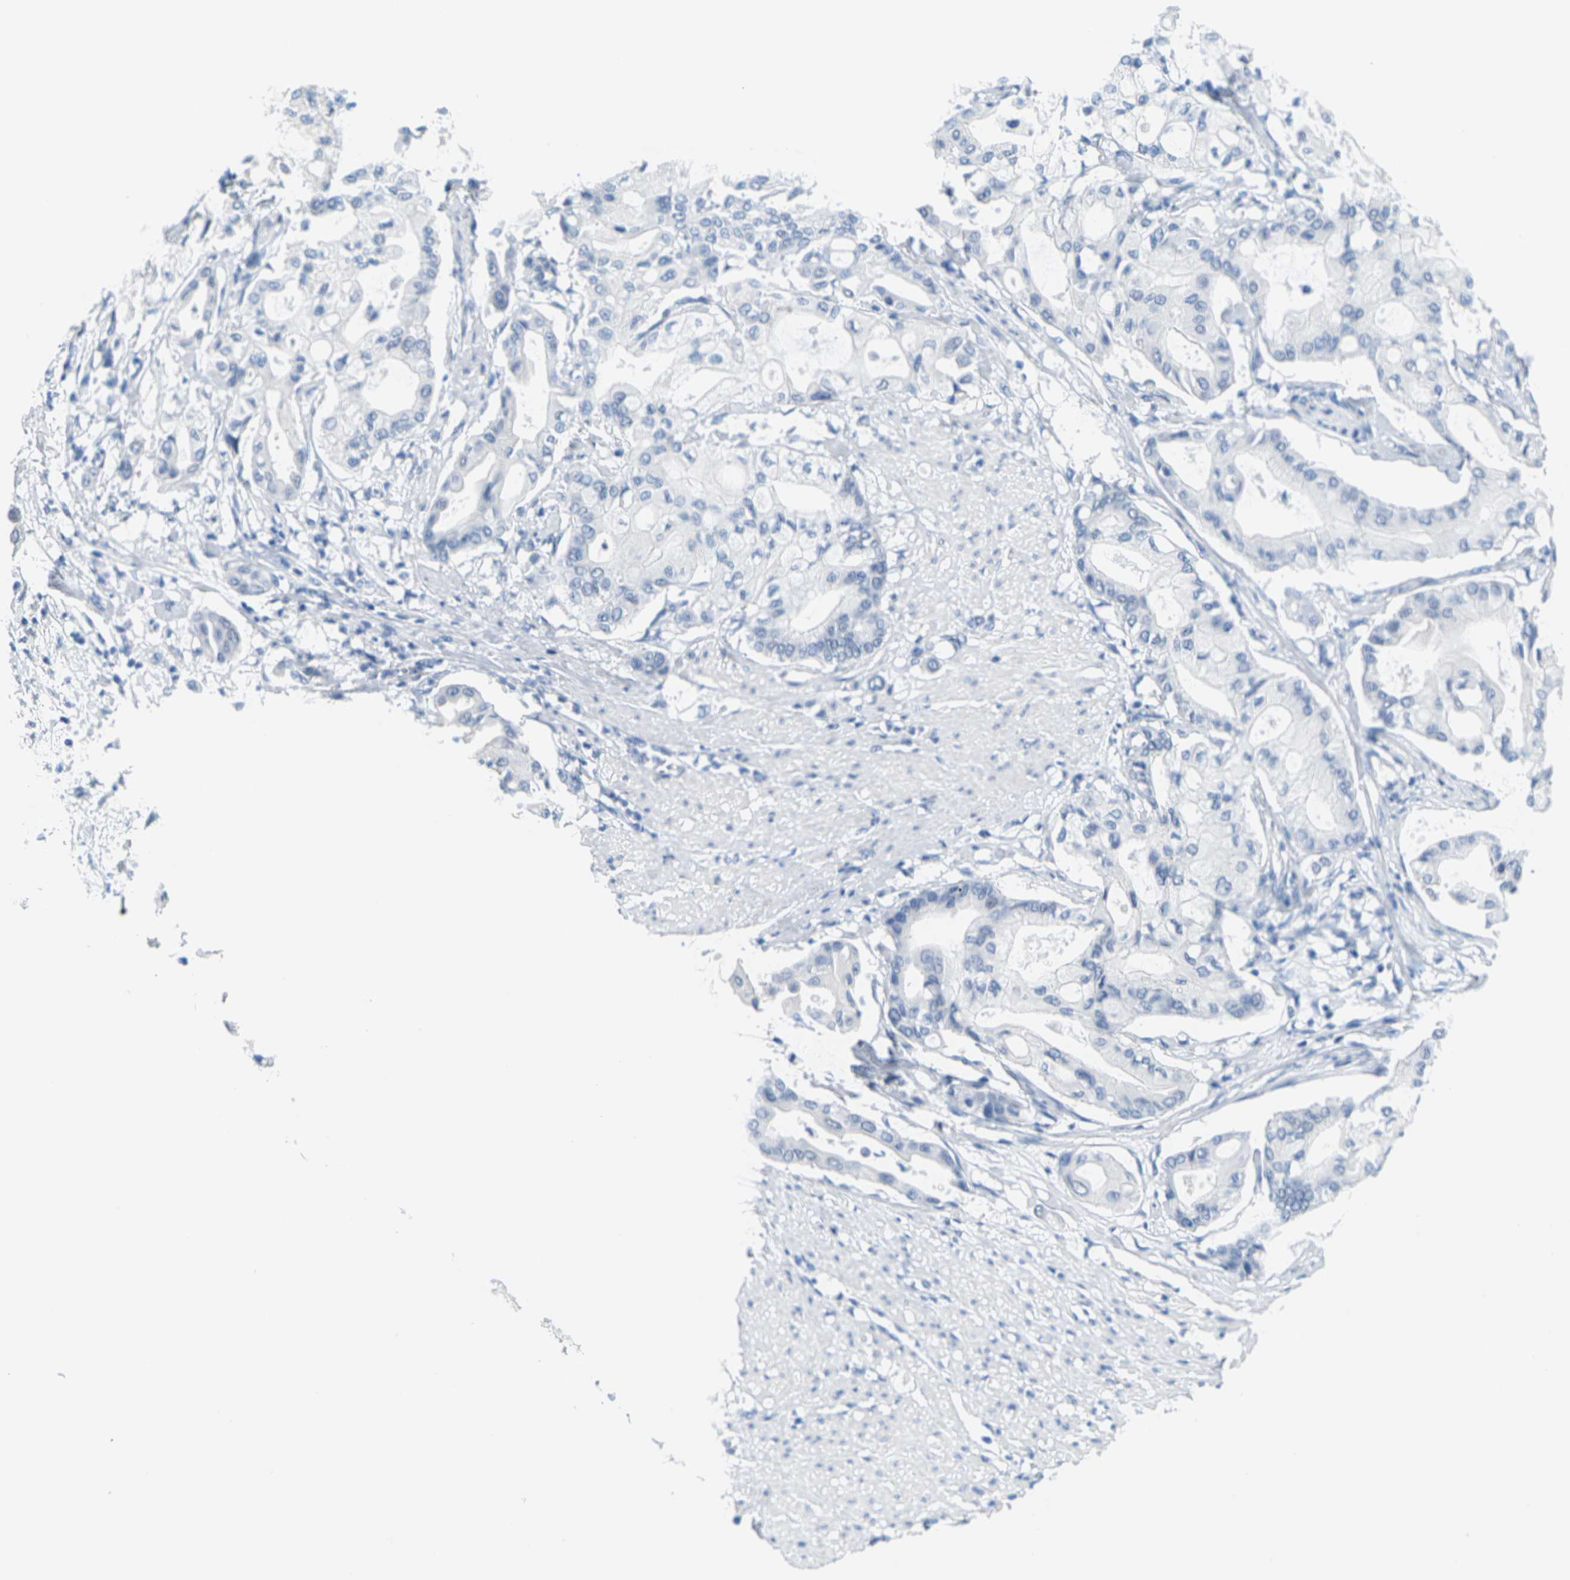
{"staining": {"intensity": "negative", "quantity": "none", "location": "none"}, "tissue": "pancreatic cancer", "cell_type": "Tumor cells", "image_type": "cancer", "snomed": [{"axis": "morphology", "description": "Adenocarcinoma, NOS"}, {"axis": "morphology", "description": "Adenocarcinoma, metastatic, NOS"}, {"axis": "topography", "description": "Lymph node"}, {"axis": "topography", "description": "Pancreas"}, {"axis": "topography", "description": "Duodenum"}], "caption": "The immunohistochemistry image has no significant expression in tumor cells of pancreatic metastatic adenocarcinoma tissue. (IHC, brightfield microscopy, high magnification).", "gene": "CTAG1A", "patient": {"sex": "female", "age": 64}}